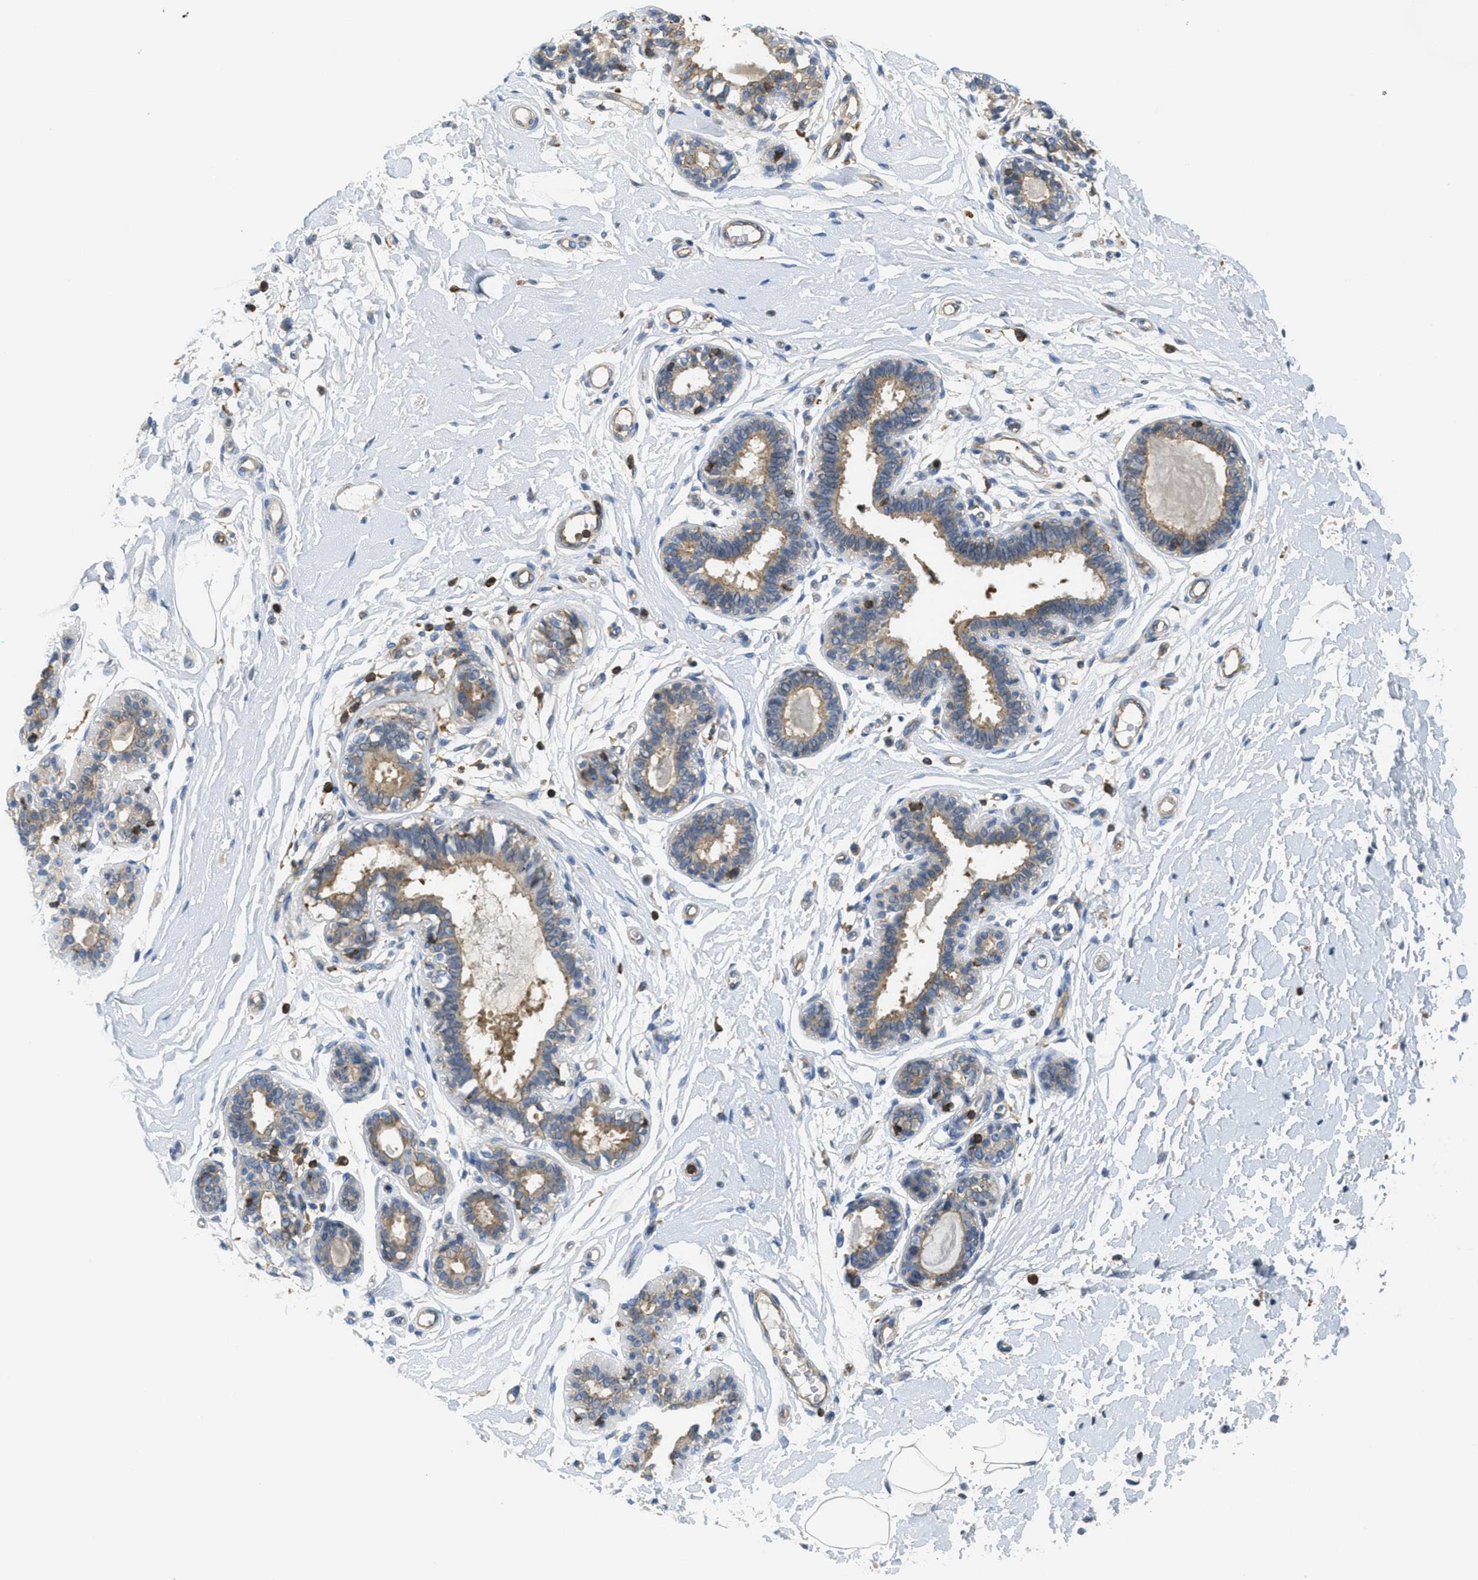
{"staining": {"intensity": "negative", "quantity": "none", "location": "none"}, "tissue": "breast", "cell_type": "Adipocytes", "image_type": "normal", "snomed": [{"axis": "morphology", "description": "Normal tissue, NOS"}, {"axis": "morphology", "description": "Lobular carcinoma"}, {"axis": "topography", "description": "Breast"}], "caption": "Breast stained for a protein using IHC displays no staining adipocytes.", "gene": "GRIK2", "patient": {"sex": "female", "age": 59}}